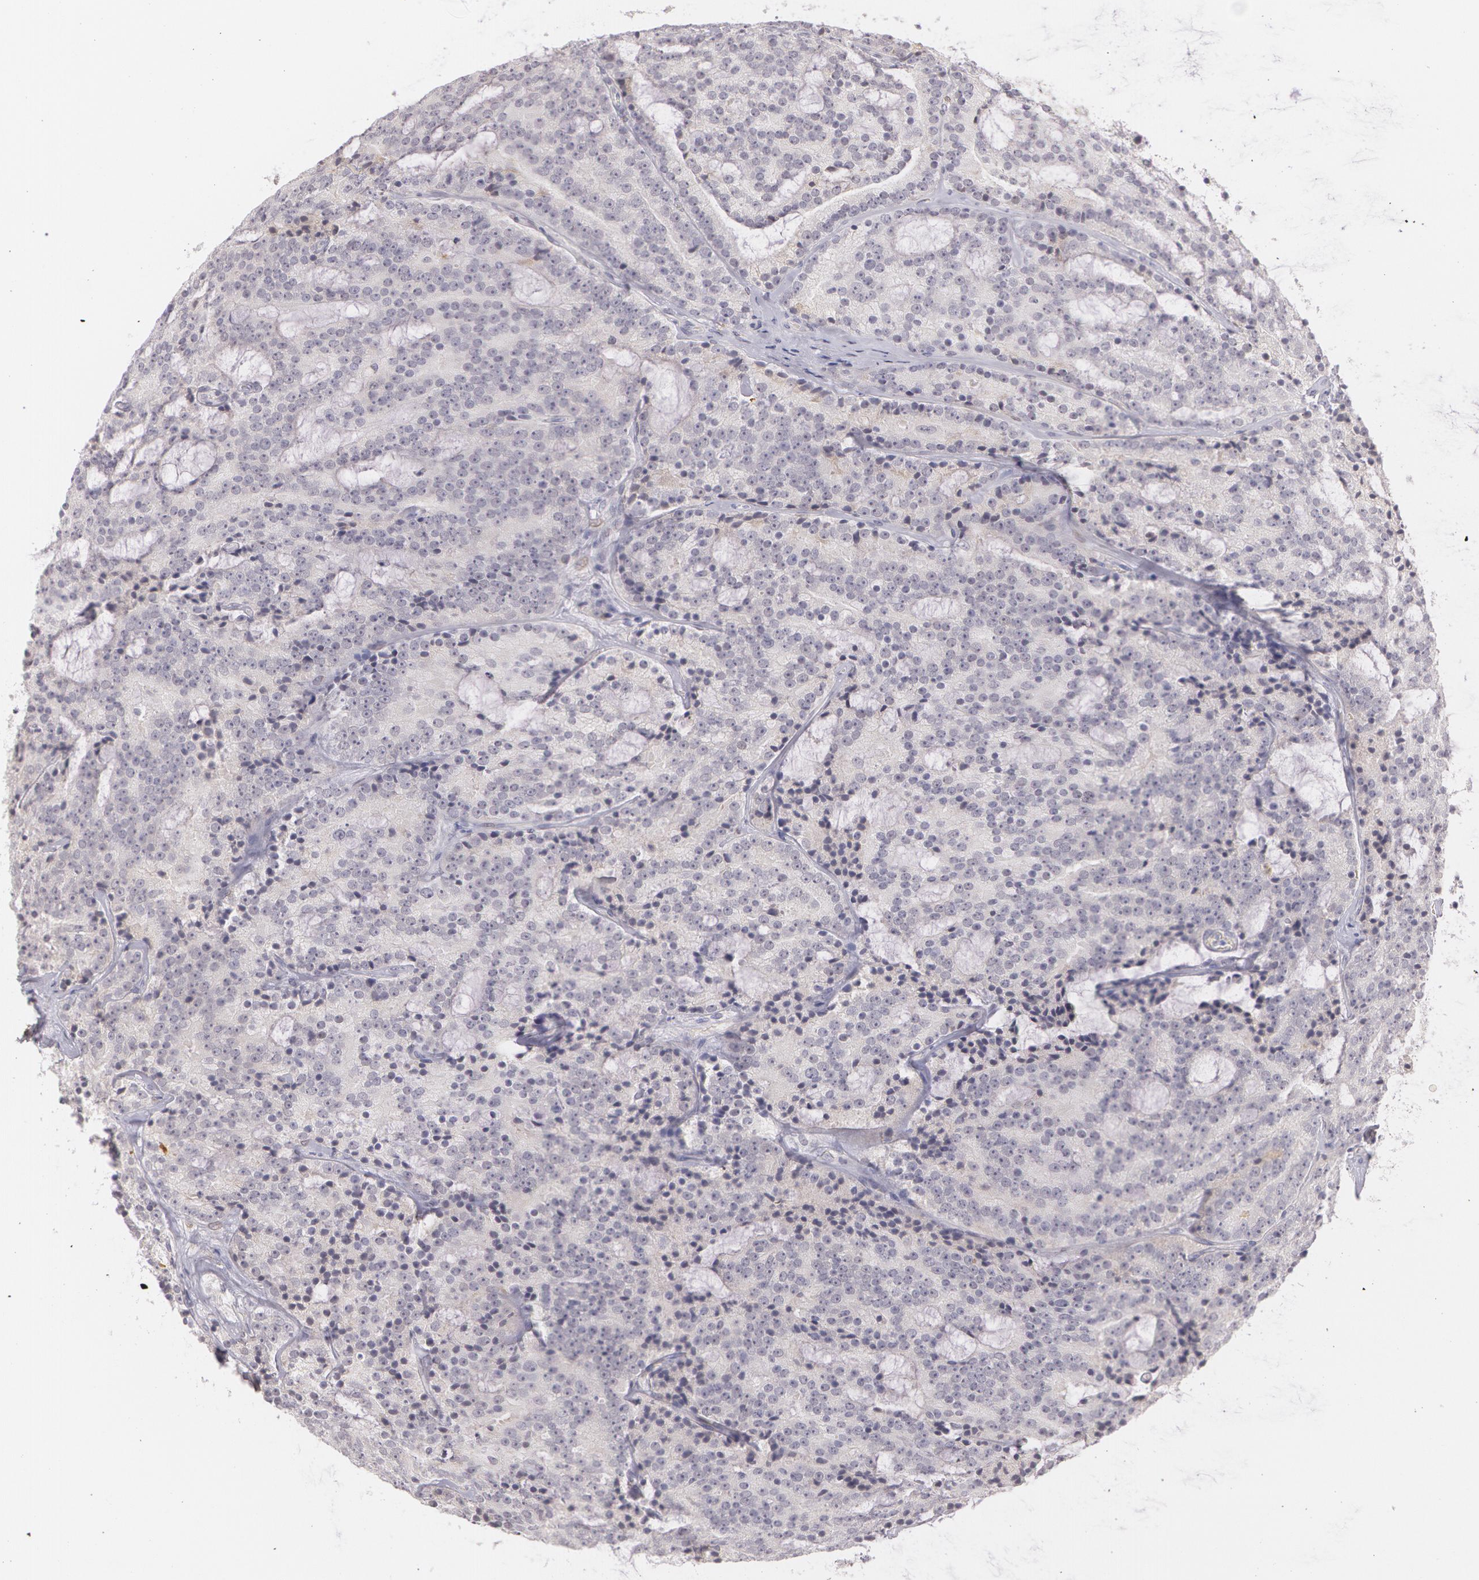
{"staining": {"intensity": "negative", "quantity": "none", "location": "none"}, "tissue": "prostate cancer", "cell_type": "Tumor cells", "image_type": "cancer", "snomed": [{"axis": "morphology", "description": "Adenocarcinoma, Medium grade"}, {"axis": "topography", "description": "Prostate"}], "caption": "Immunohistochemical staining of human prostate cancer (medium-grade adenocarcinoma) exhibits no significant staining in tumor cells.", "gene": "LBP", "patient": {"sex": "male", "age": 65}}